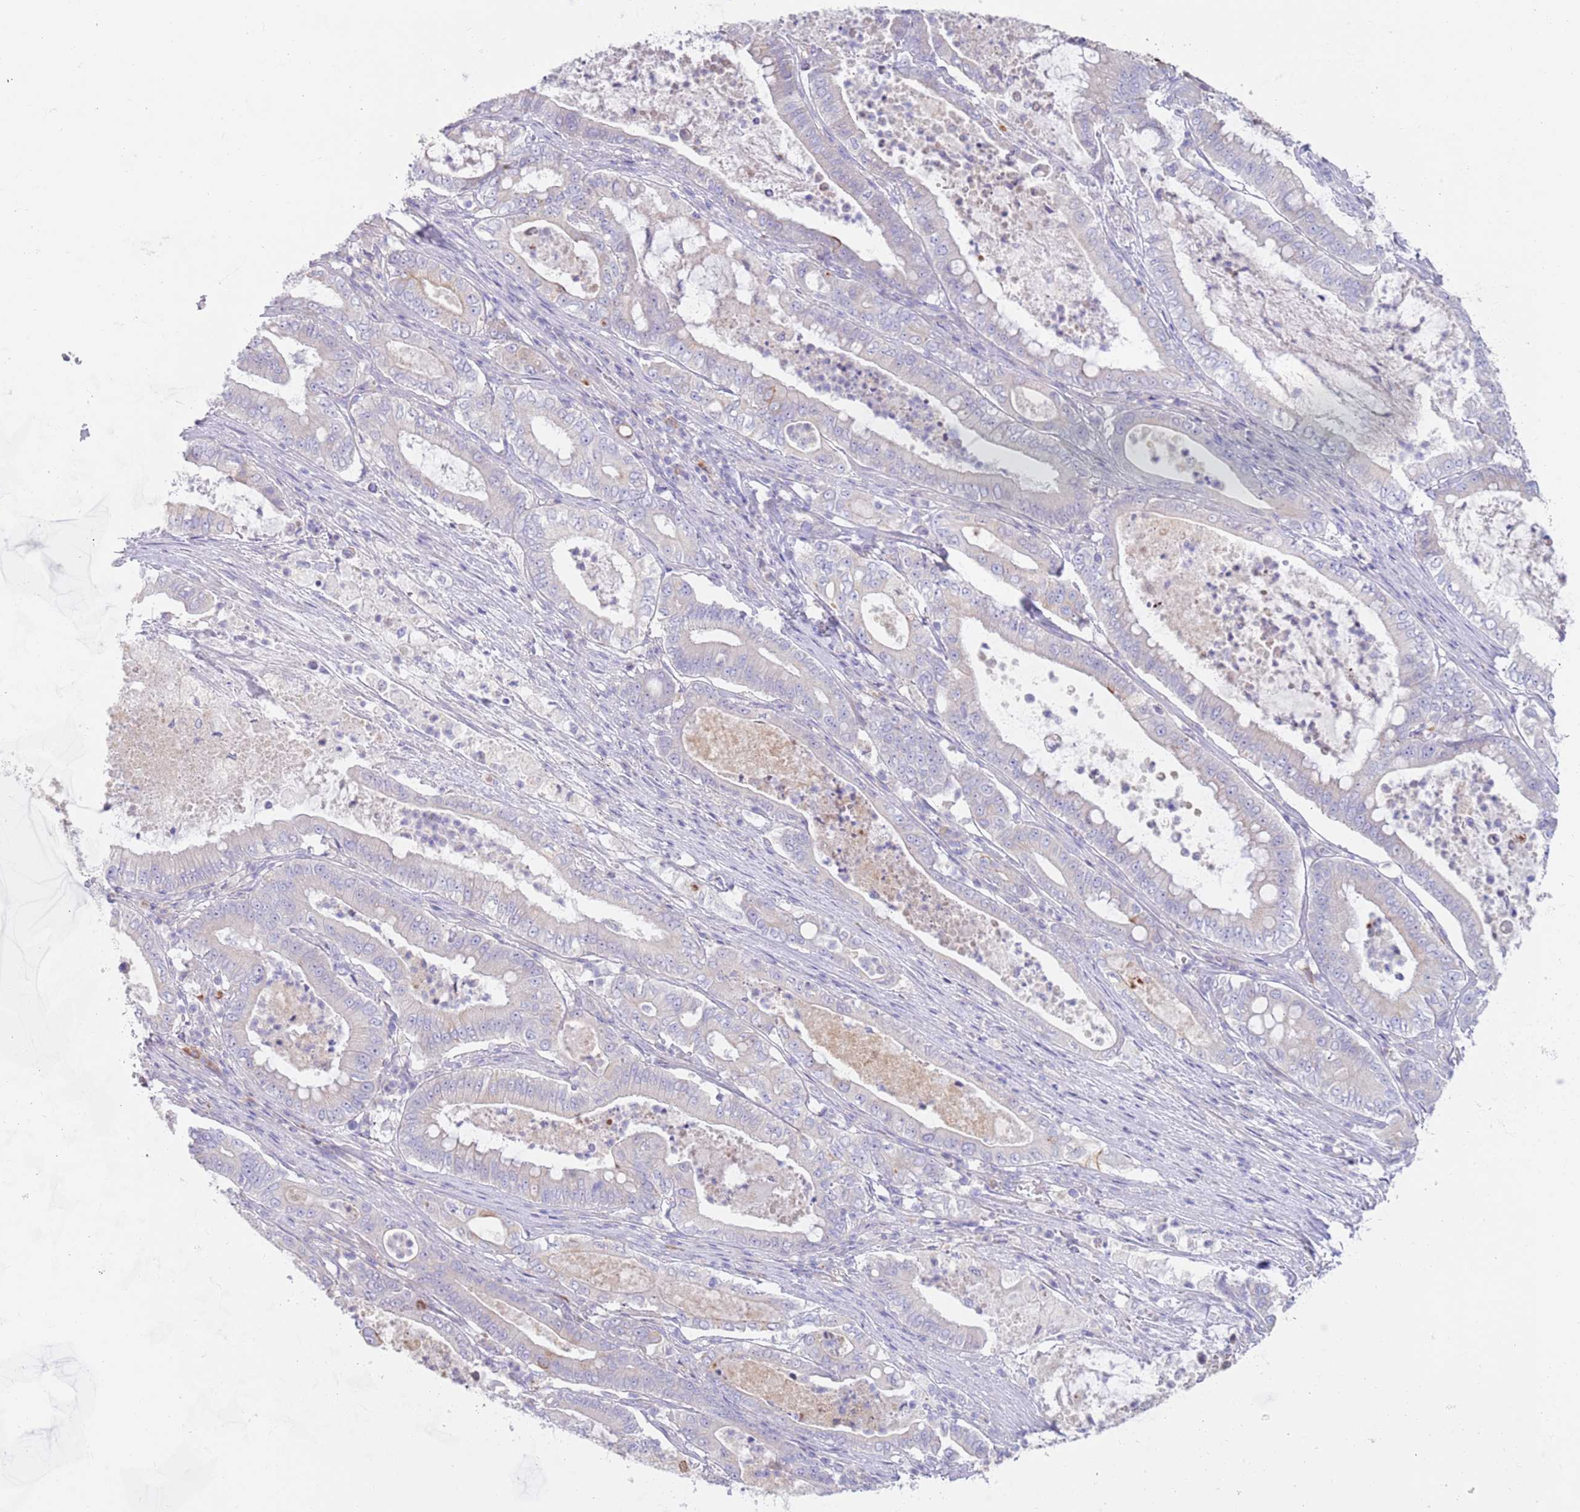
{"staining": {"intensity": "negative", "quantity": "none", "location": "none"}, "tissue": "pancreatic cancer", "cell_type": "Tumor cells", "image_type": "cancer", "snomed": [{"axis": "morphology", "description": "Adenocarcinoma, NOS"}, {"axis": "topography", "description": "Pancreas"}], "caption": "Immunohistochemistry histopathology image of human pancreatic cancer stained for a protein (brown), which shows no positivity in tumor cells.", "gene": "CCDC149", "patient": {"sex": "male", "age": 71}}